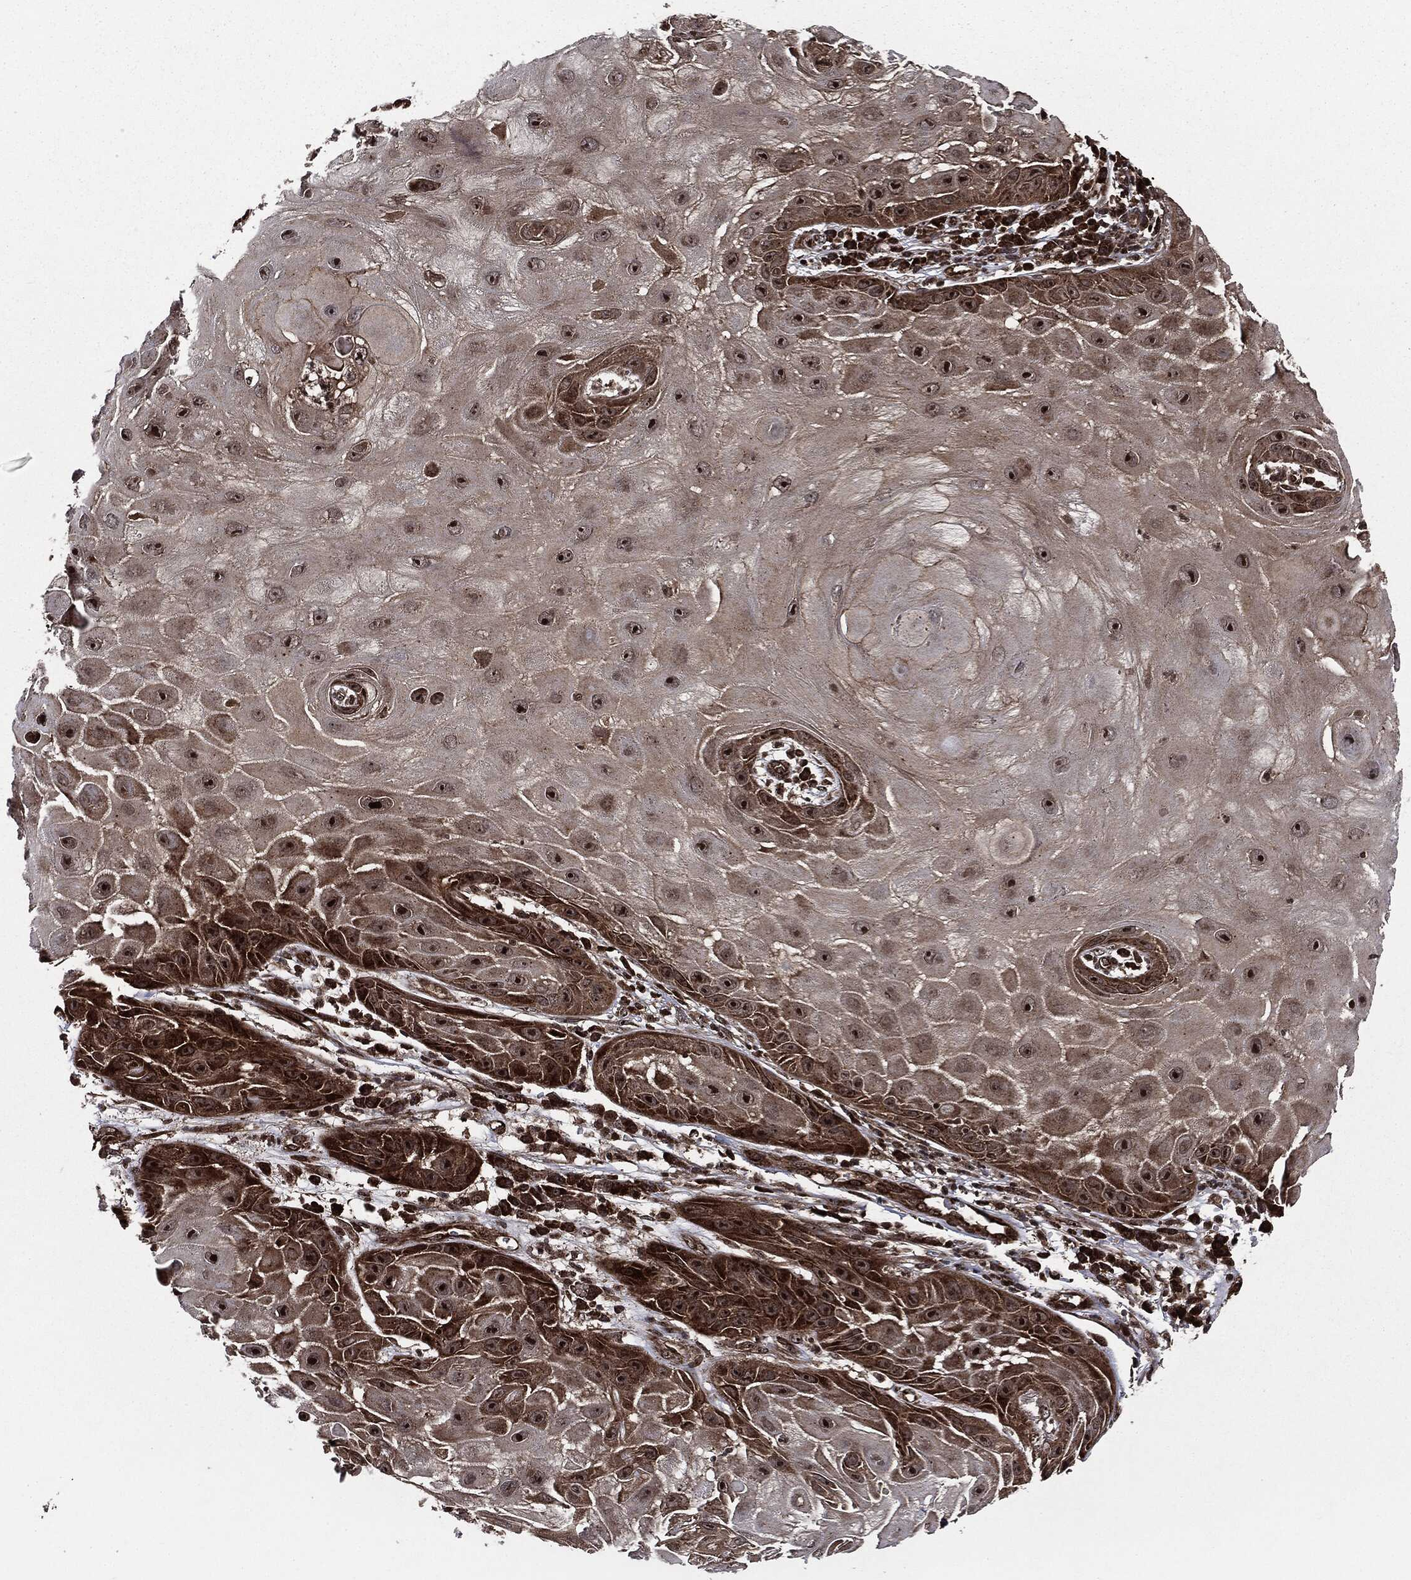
{"staining": {"intensity": "strong", "quantity": ">75%", "location": "cytoplasmic/membranous,nuclear"}, "tissue": "skin cancer", "cell_type": "Tumor cells", "image_type": "cancer", "snomed": [{"axis": "morphology", "description": "Normal tissue, NOS"}, {"axis": "morphology", "description": "Squamous cell carcinoma, NOS"}, {"axis": "topography", "description": "Skin"}], "caption": "This histopathology image exhibits skin squamous cell carcinoma stained with immunohistochemistry (IHC) to label a protein in brown. The cytoplasmic/membranous and nuclear of tumor cells show strong positivity for the protein. Nuclei are counter-stained blue.", "gene": "CARD6", "patient": {"sex": "male", "age": 79}}